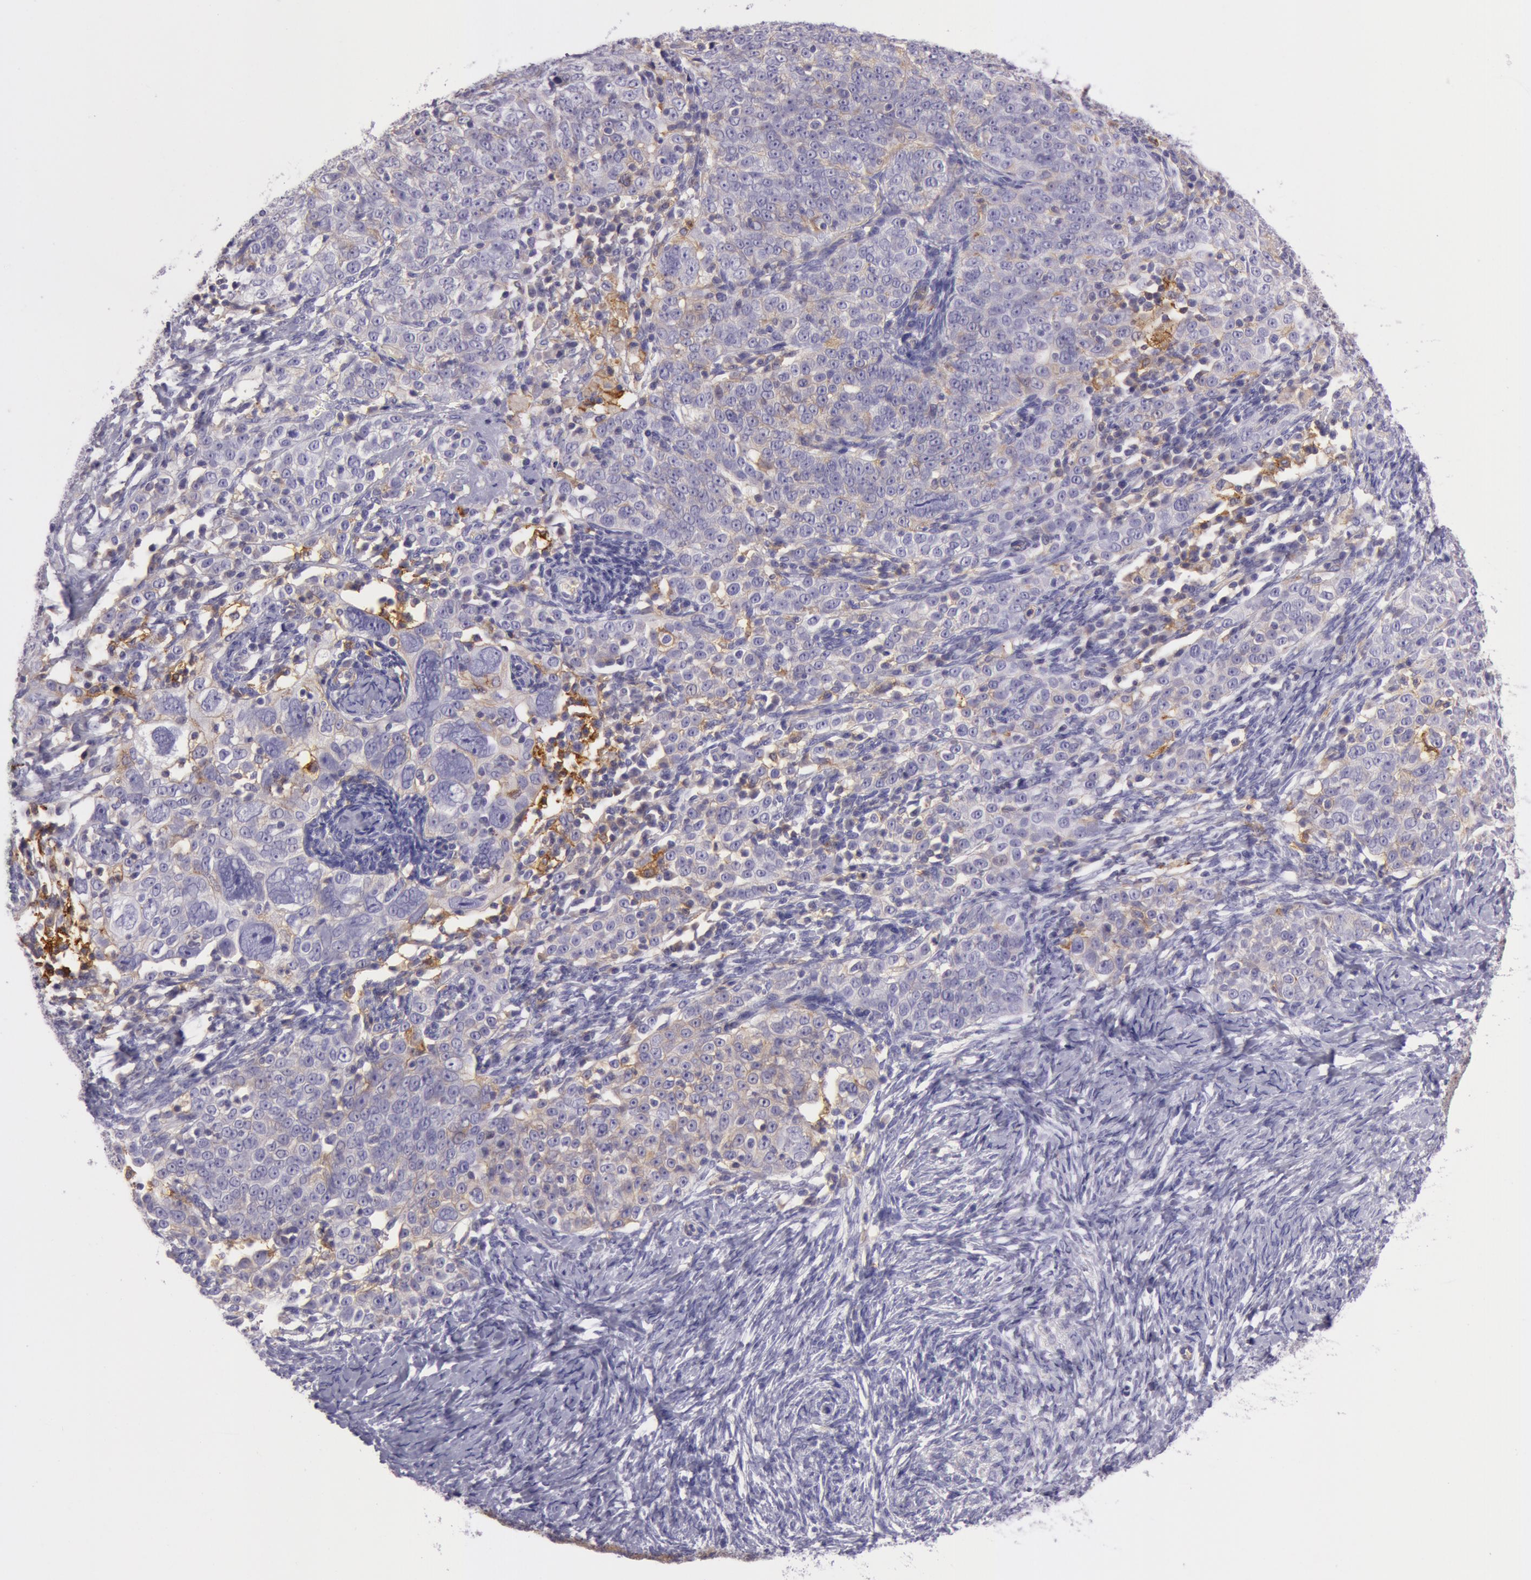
{"staining": {"intensity": "weak", "quantity": "25%-75%", "location": "cytoplasmic/membranous"}, "tissue": "ovarian cancer", "cell_type": "Tumor cells", "image_type": "cancer", "snomed": [{"axis": "morphology", "description": "Normal tissue, NOS"}, {"axis": "morphology", "description": "Cystadenocarcinoma, serous, NOS"}, {"axis": "topography", "description": "Ovary"}], "caption": "The immunohistochemical stain shows weak cytoplasmic/membranous positivity in tumor cells of ovarian cancer (serous cystadenocarcinoma) tissue. The staining was performed using DAB to visualize the protein expression in brown, while the nuclei were stained in blue with hematoxylin (Magnification: 20x).", "gene": "LY75", "patient": {"sex": "female", "age": 62}}